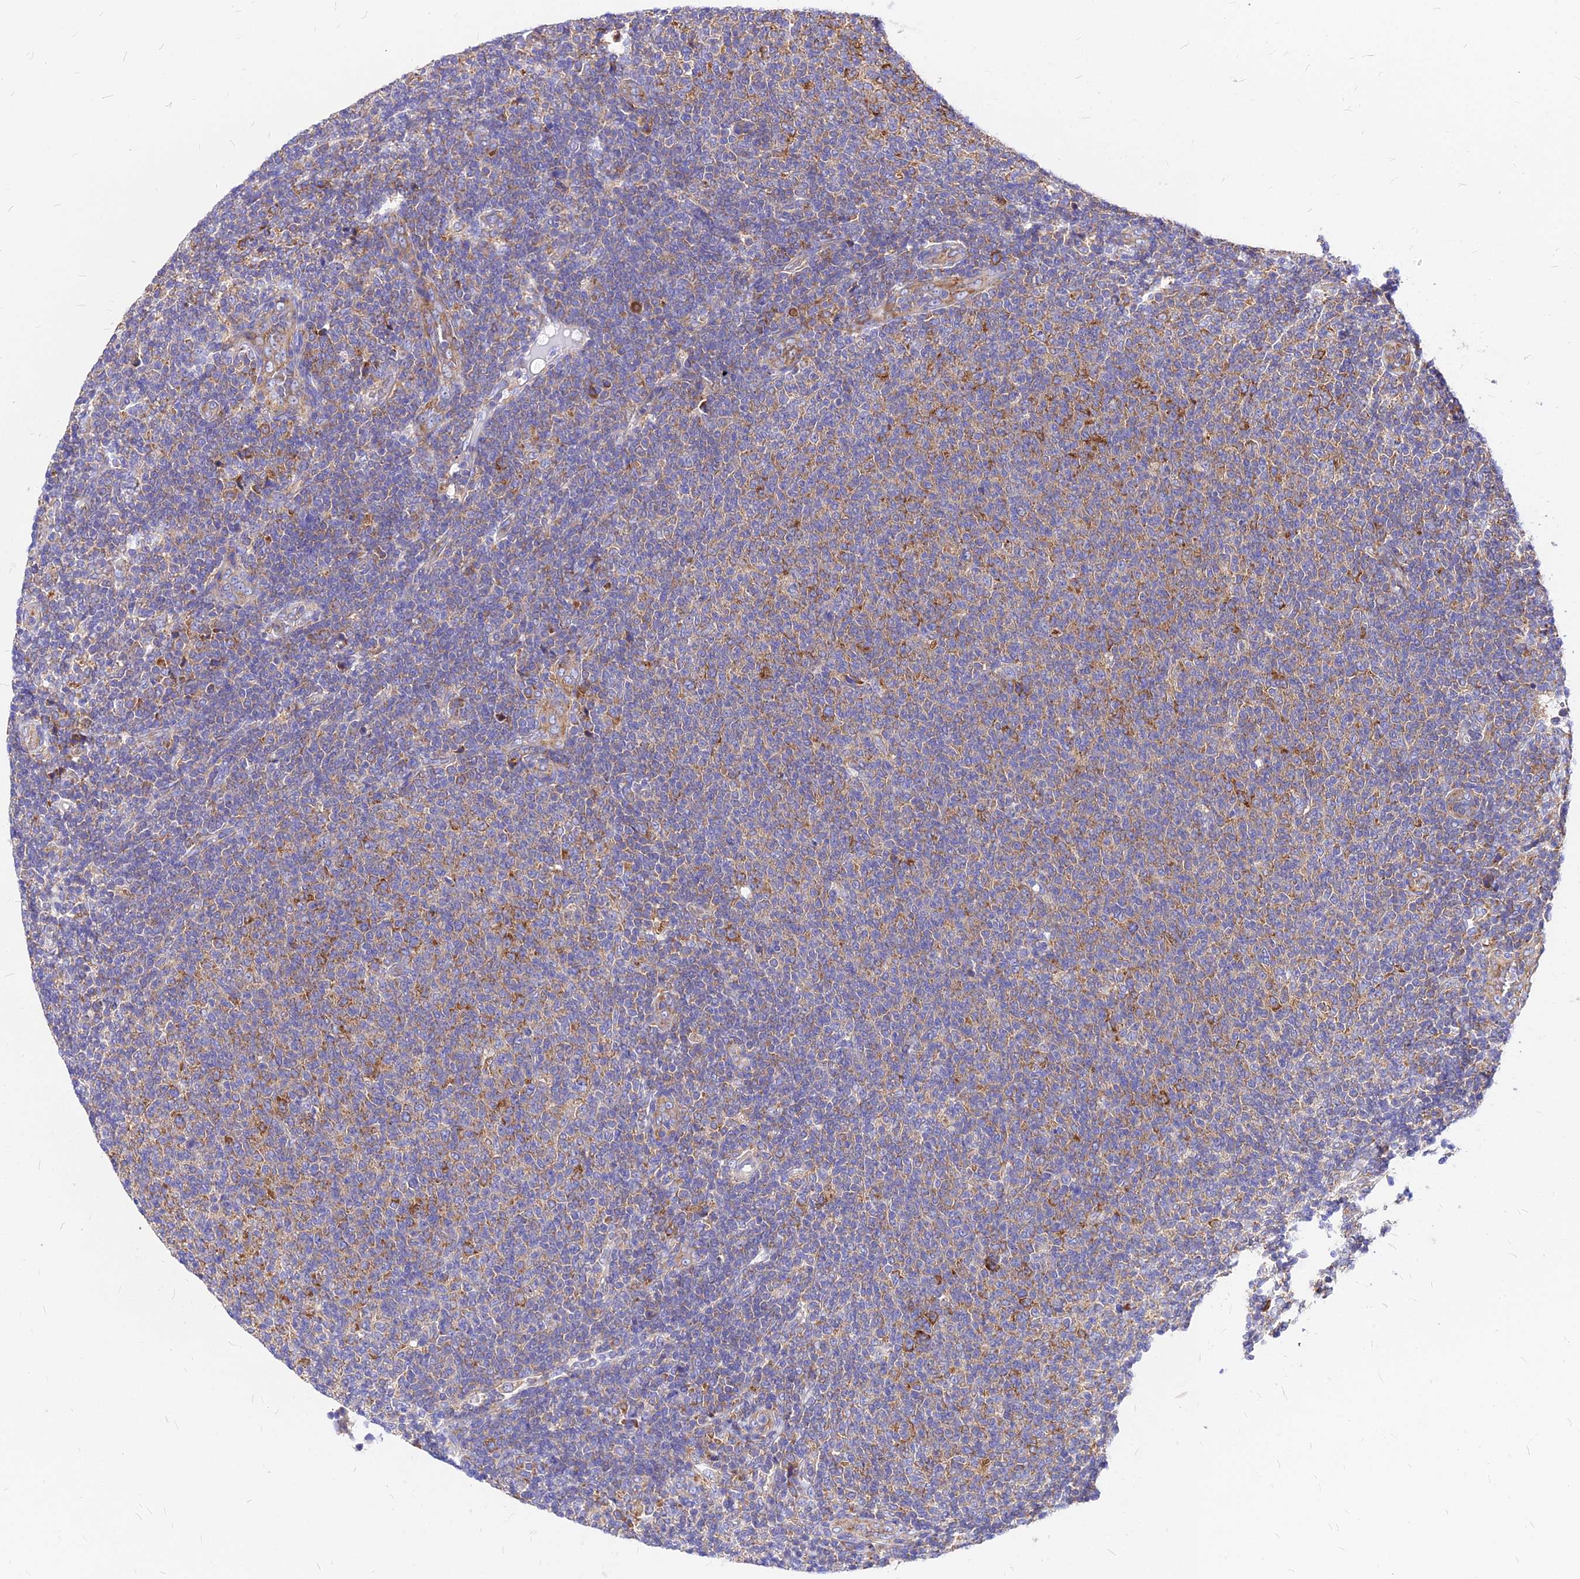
{"staining": {"intensity": "moderate", "quantity": "<25%", "location": "cytoplasmic/membranous"}, "tissue": "lymphoma", "cell_type": "Tumor cells", "image_type": "cancer", "snomed": [{"axis": "morphology", "description": "Malignant lymphoma, non-Hodgkin's type, Low grade"}, {"axis": "topography", "description": "Lymph node"}], "caption": "Immunohistochemical staining of human lymphoma reveals low levels of moderate cytoplasmic/membranous protein staining in approximately <25% of tumor cells.", "gene": "RPL19", "patient": {"sex": "male", "age": 66}}